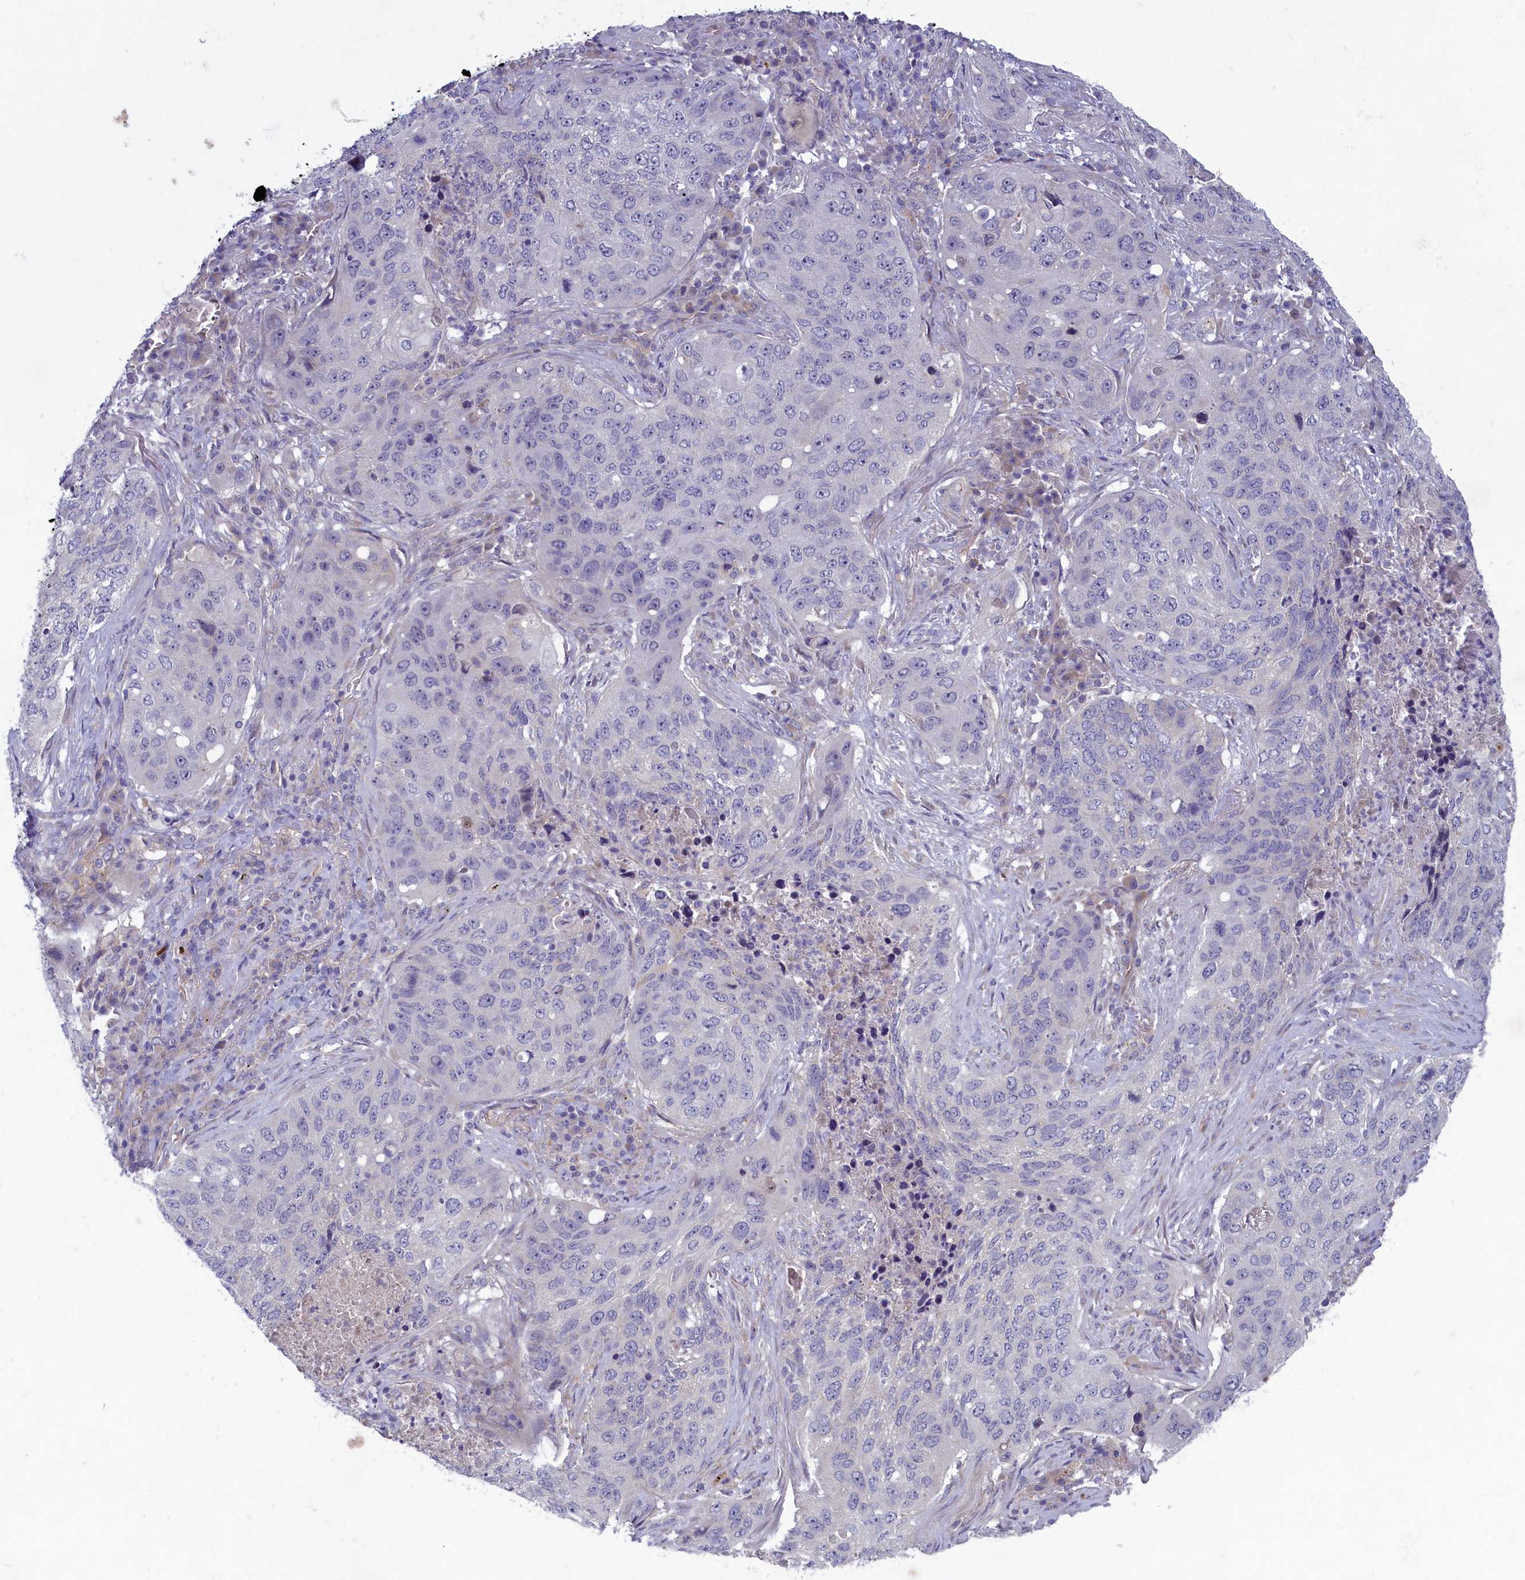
{"staining": {"intensity": "negative", "quantity": "none", "location": "none"}, "tissue": "lung cancer", "cell_type": "Tumor cells", "image_type": "cancer", "snomed": [{"axis": "morphology", "description": "Squamous cell carcinoma, NOS"}, {"axis": "topography", "description": "Lung"}], "caption": "Immunohistochemistry histopathology image of human lung squamous cell carcinoma stained for a protein (brown), which shows no expression in tumor cells. (Stains: DAB (3,3'-diaminobenzidine) IHC with hematoxylin counter stain, Microscopy: brightfield microscopy at high magnification).", "gene": "PLEKHG6", "patient": {"sex": "female", "age": 63}}